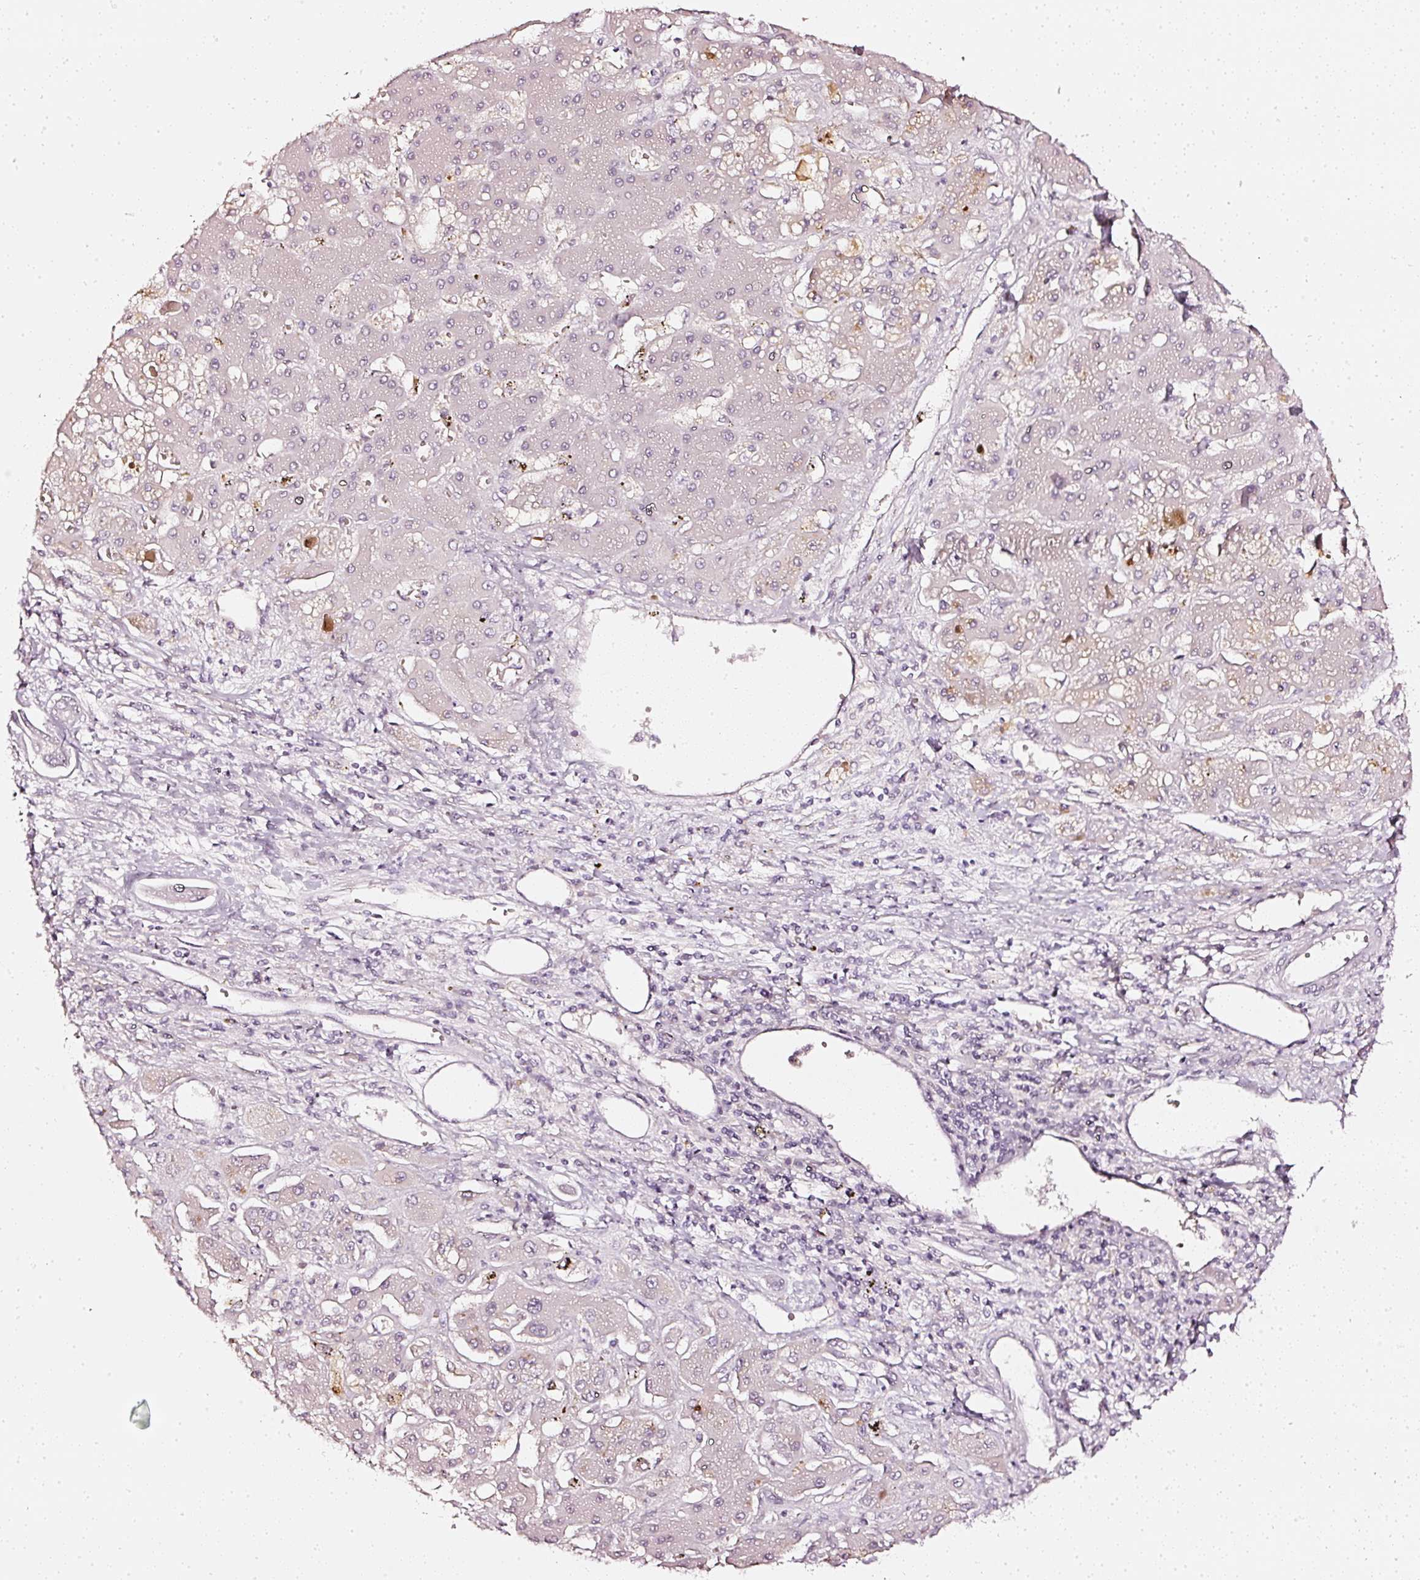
{"staining": {"intensity": "negative", "quantity": "none", "location": "none"}, "tissue": "liver cancer", "cell_type": "Tumor cells", "image_type": "cancer", "snomed": [{"axis": "morphology", "description": "Cholangiocarcinoma"}, {"axis": "topography", "description": "Liver"}], "caption": "DAB immunohistochemical staining of human liver cancer exhibits no significant positivity in tumor cells.", "gene": "CNP", "patient": {"sex": "male", "age": 67}}